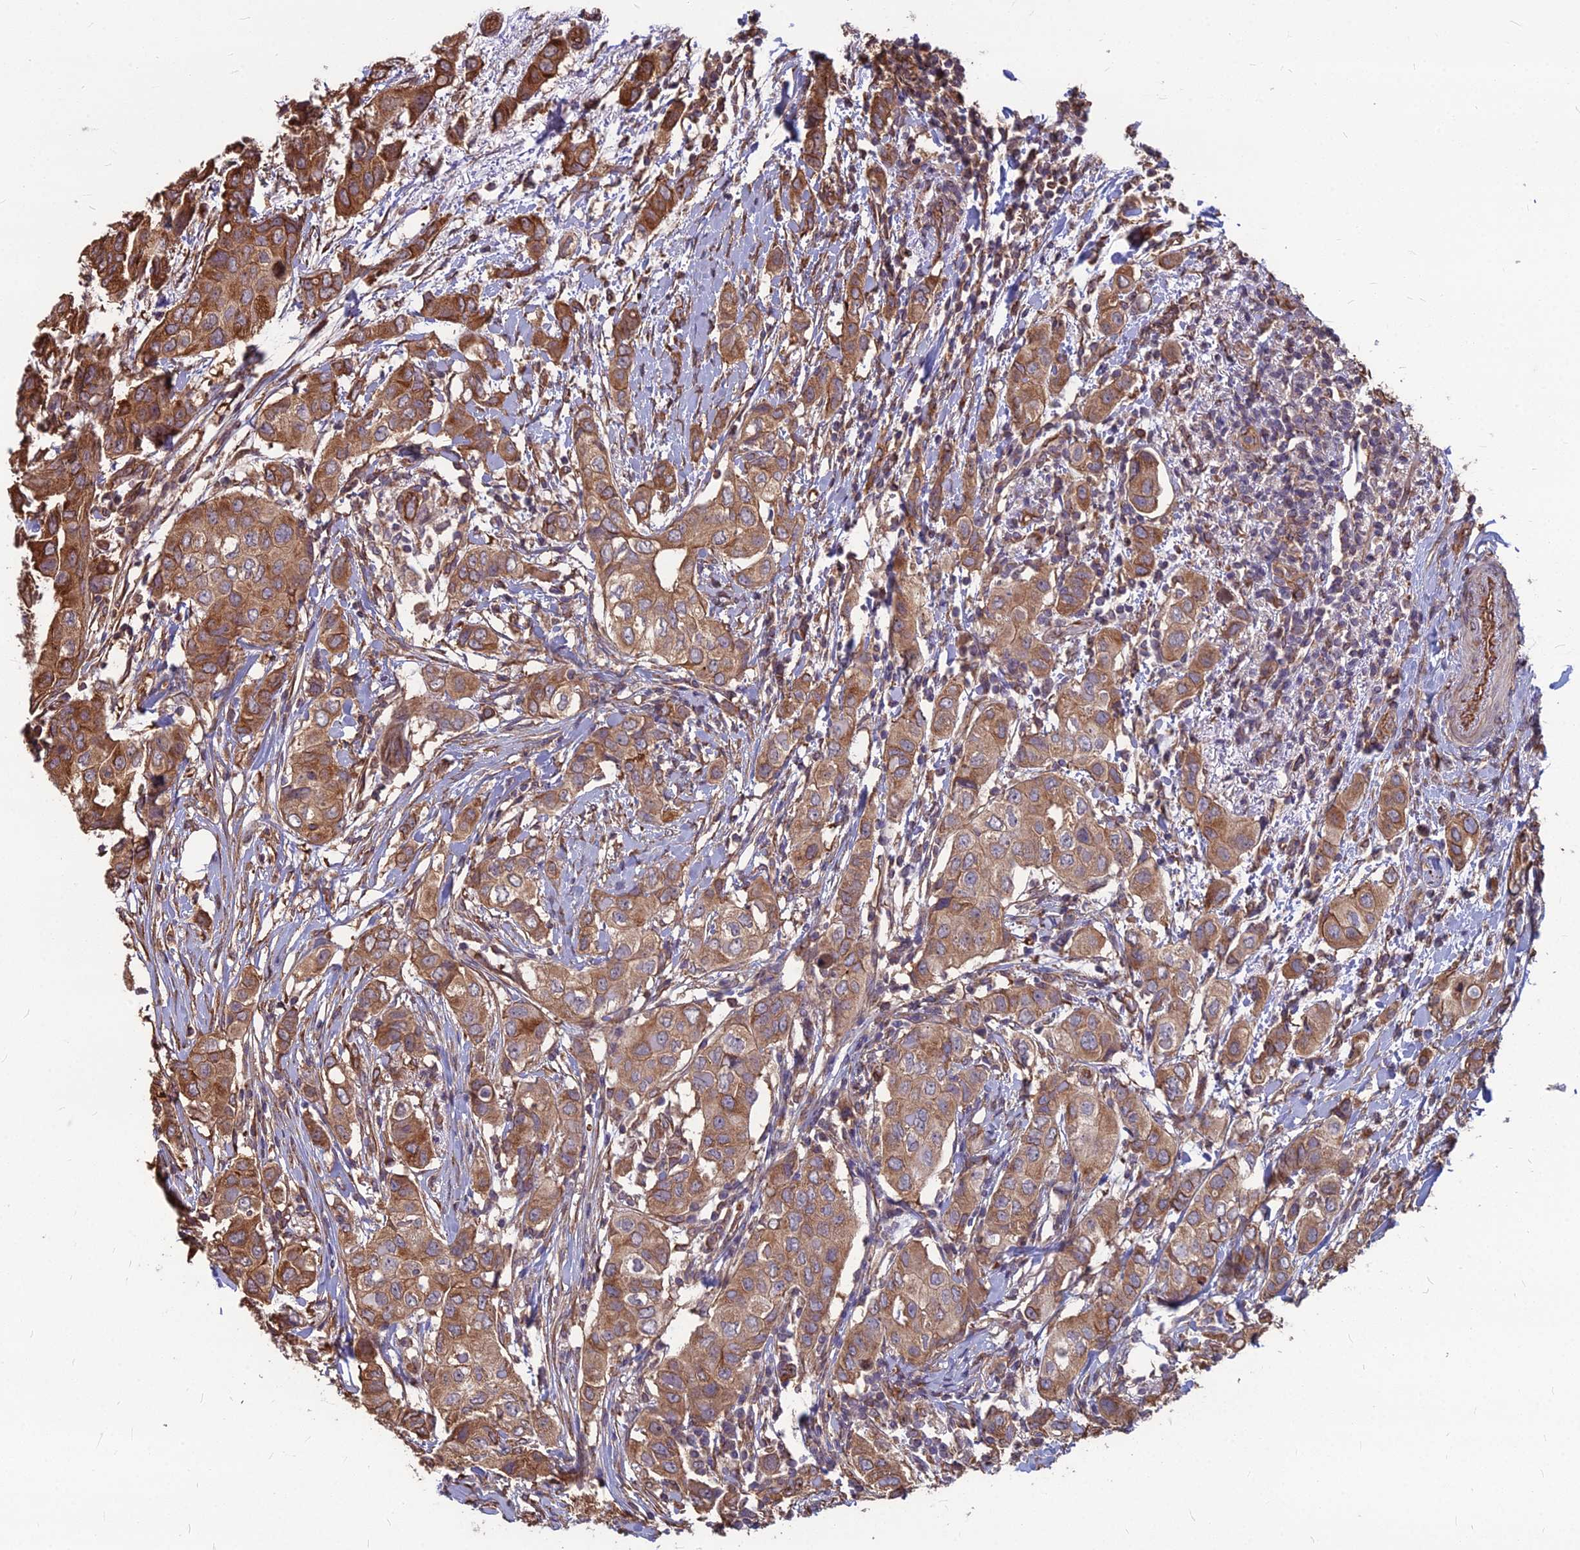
{"staining": {"intensity": "moderate", "quantity": ">75%", "location": "cytoplasmic/membranous"}, "tissue": "breast cancer", "cell_type": "Tumor cells", "image_type": "cancer", "snomed": [{"axis": "morphology", "description": "Lobular carcinoma"}, {"axis": "topography", "description": "Breast"}], "caption": "Brown immunohistochemical staining in human breast lobular carcinoma reveals moderate cytoplasmic/membranous staining in about >75% of tumor cells.", "gene": "LSM6", "patient": {"sex": "female", "age": 51}}